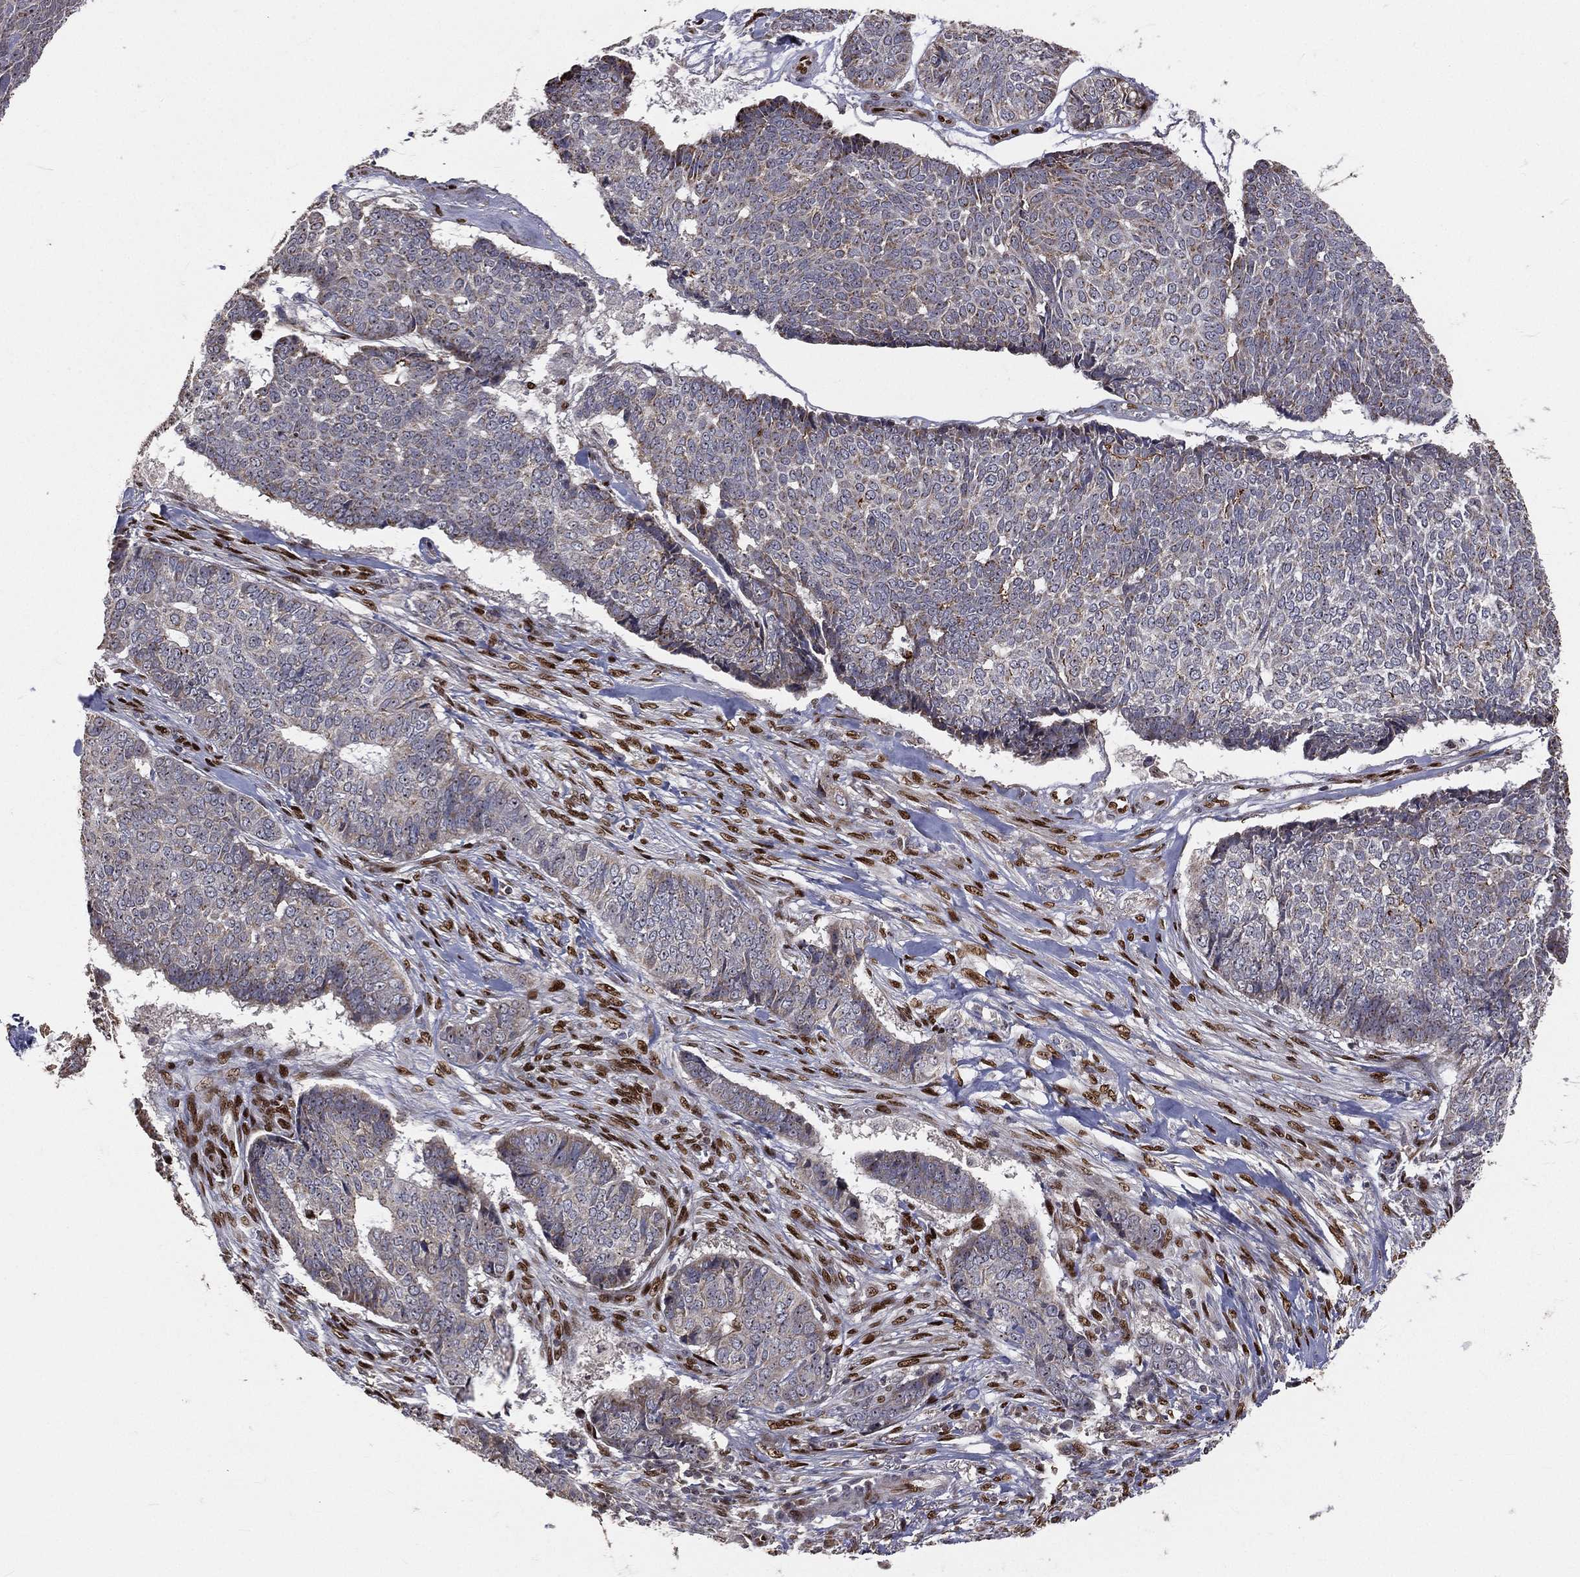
{"staining": {"intensity": "moderate", "quantity": "<25%", "location": "cytoplasmic/membranous"}, "tissue": "skin cancer", "cell_type": "Tumor cells", "image_type": "cancer", "snomed": [{"axis": "morphology", "description": "Basal cell carcinoma"}, {"axis": "topography", "description": "Skin"}], "caption": "Protein staining of skin cancer (basal cell carcinoma) tissue demonstrates moderate cytoplasmic/membranous staining in approximately <25% of tumor cells.", "gene": "ZEB1", "patient": {"sex": "male", "age": 86}}